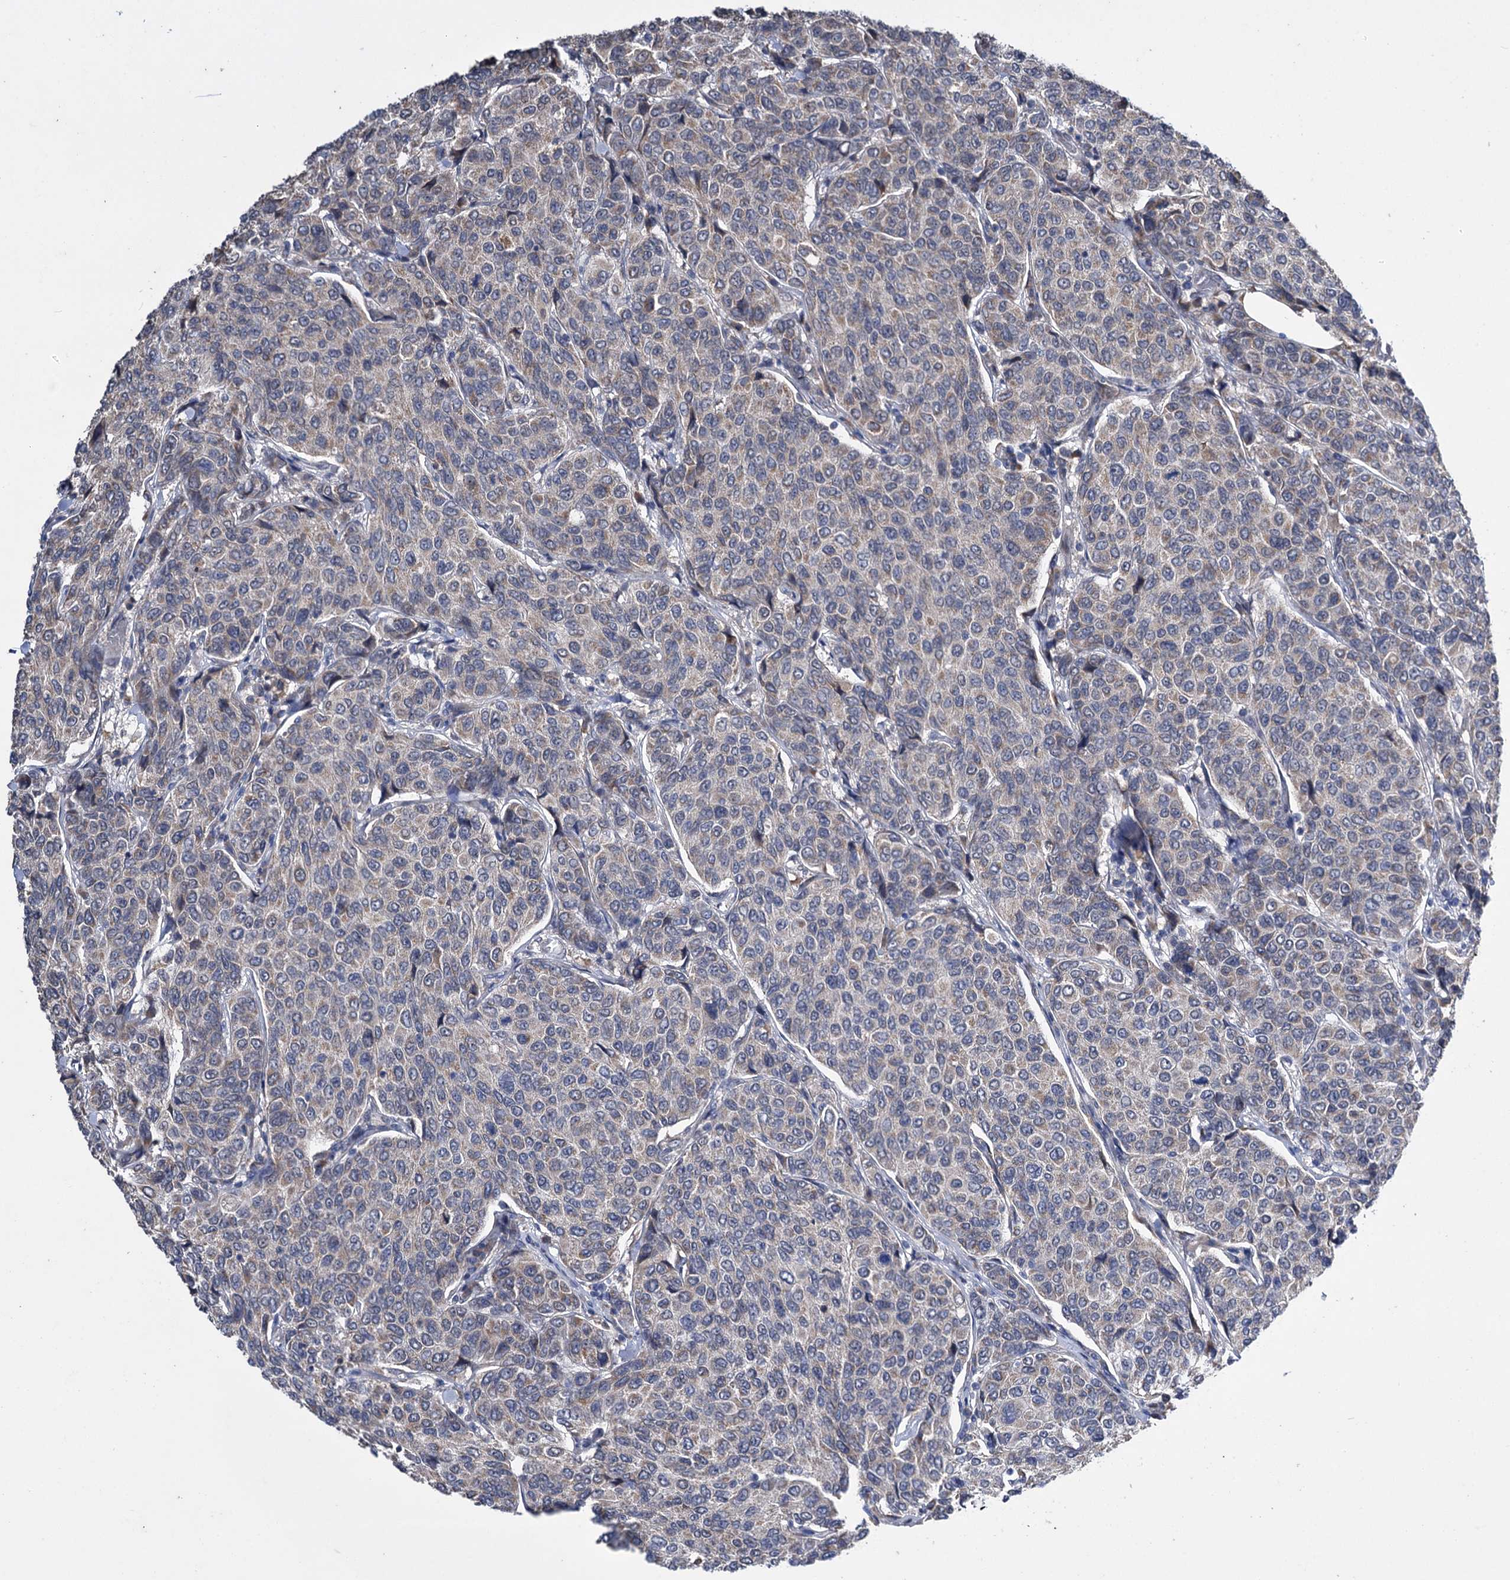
{"staining": {"intensity": "weak", "quantity": "25%-75%", "location": "cytoplasmic/membranous"}, "tissue": "breast cancer", "cell_type": "Tumor cells", "image_type": "cancer", "snomed": [{"axis": "morphology", "description": "Duct carcinoma"}, {"axis": "topography", "description": "Breast"}], "caption": "Protein expression analysis of invasive ductal carcinoma (breast) displays weak cytoplasmic/membranous positivity in about 25%-75% of tumor cells.", "gene": "CLPB", "patient": {"sex": "female", "age": 55}}